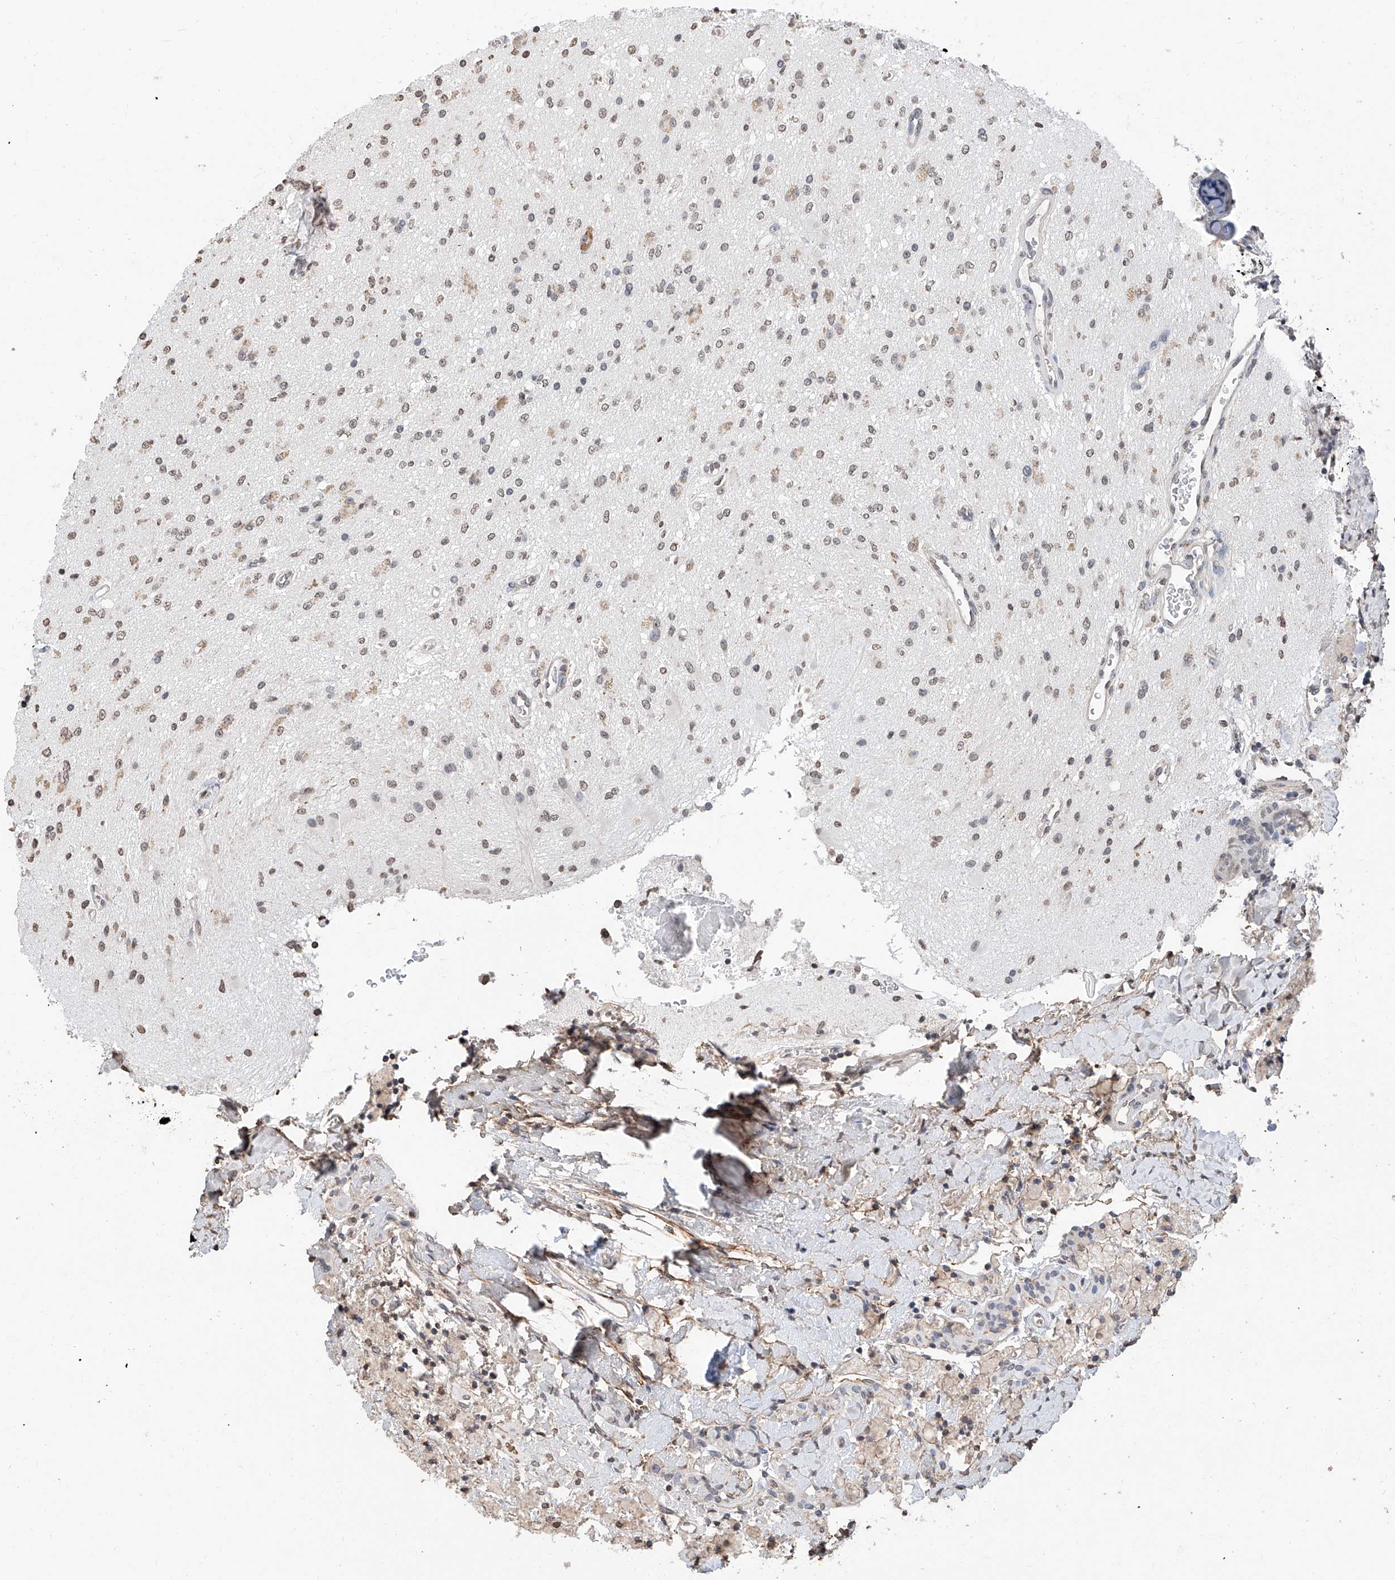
{"staining": {"intensity": "weak", "quantity": "25%-75%", "location": "nuclear"}, "tissue": "glioma", "cell_type": "Tumor cells", "image_type": "cancer", "snomed": [{"axis": "morphology", "description": "Glioma, malignant, High grade"}, {"axis": "topography", "description": "Brain"}], "caption": "Human malignant high-grade glioma stained for a protein (brown) demonstrates weak nuclear positive expression in about 25%-75% of tumor cells.", "gene": "RP9", "patient": {"sex": "male", "age": 34}}